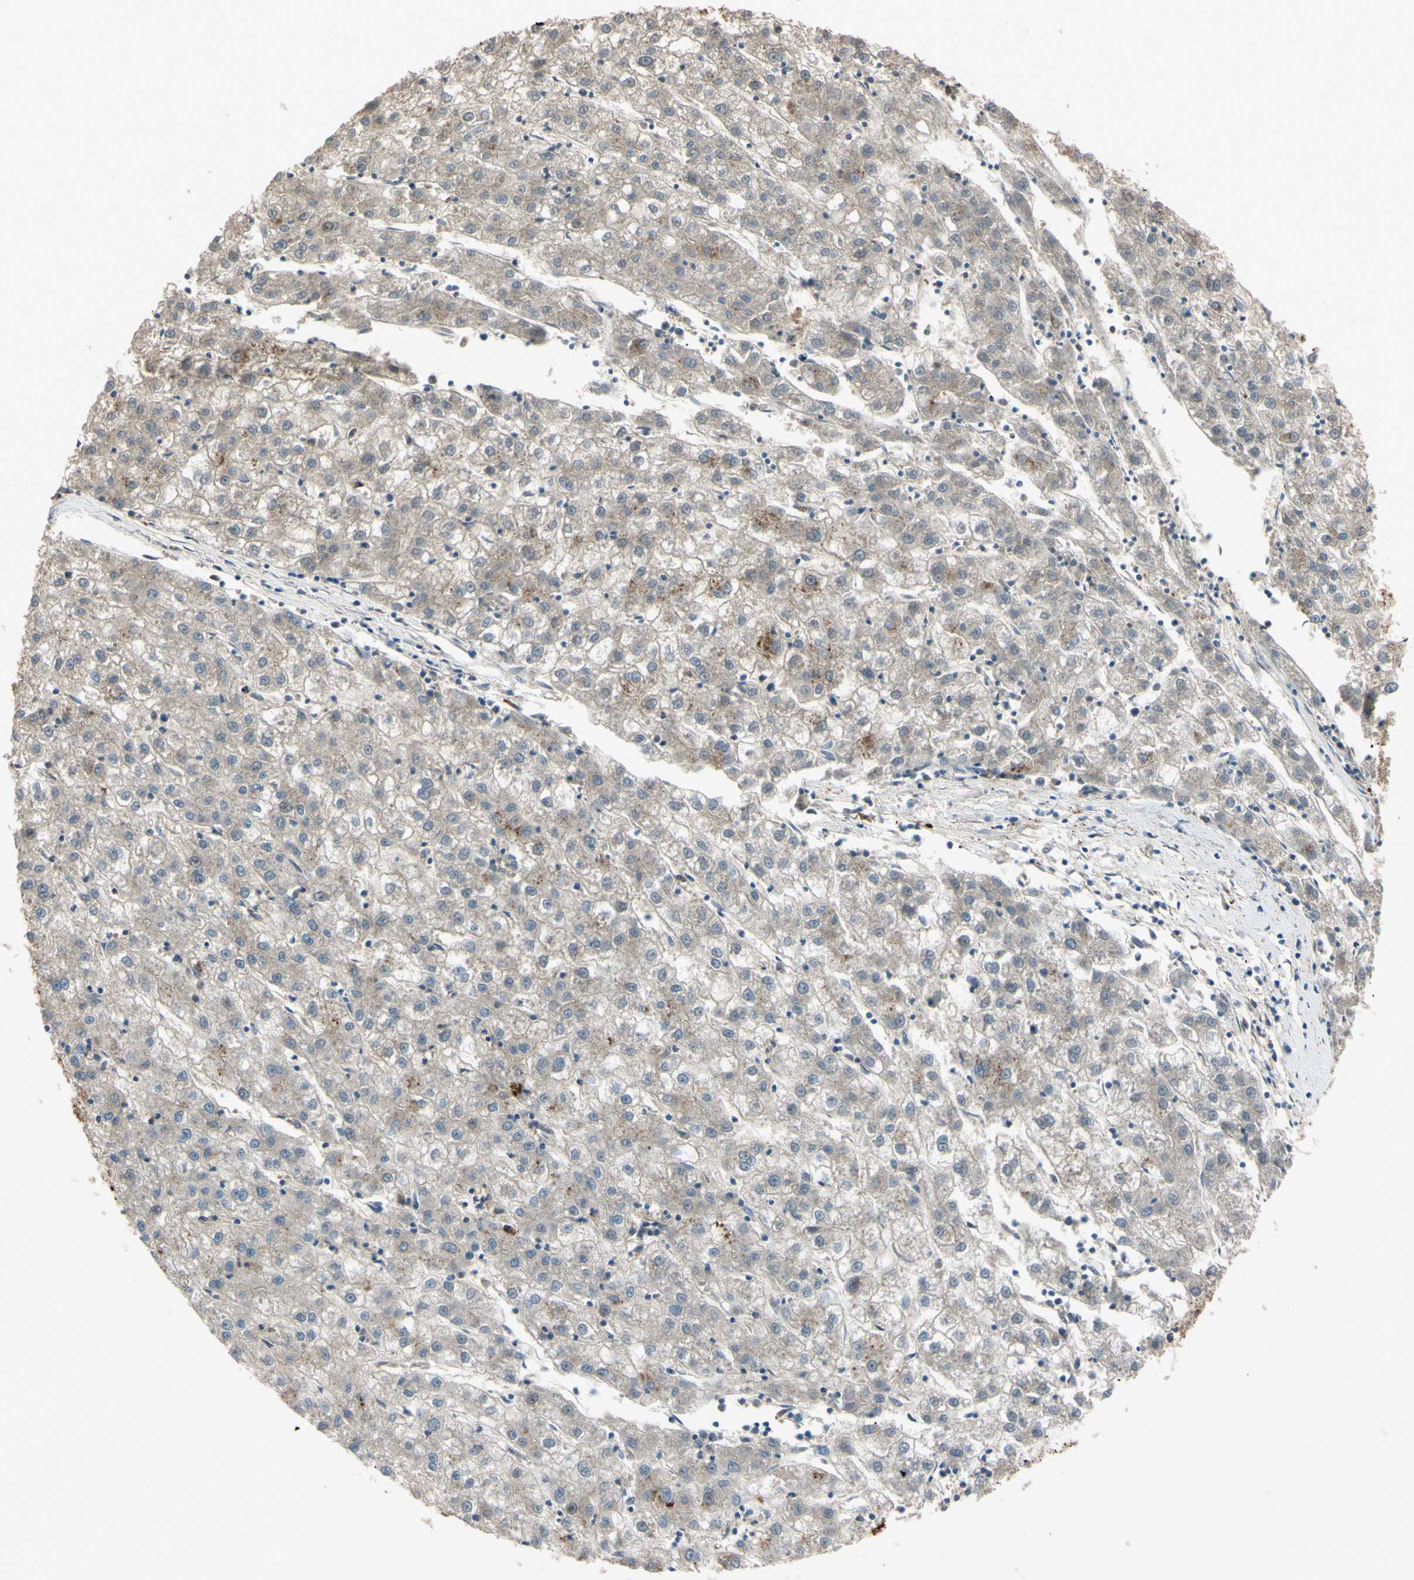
{"staining": {"intensity": "weak", "quantity": "25%-75%", "location": "cytoplasmic/membranous"}, "tissue": "liver cancer", "cell_type": "Tumor cells", "image_type": "cancer", "snomed": [{"axis": "morphology", "description": "Carcinoma, Hepatocellular, NOS"}, {"axis": "topography", "description": "Liver"}], "caption": "Immunohistochemistry (IHC) (DAB) staining of liver hepatocellular carcinoma shows weak cytoplasmic/membranous protein staining in approximately 25%-75% of tumor cells. (Brightfield microscopy of DAB IHC at high magnification).", "gene": "PTPN12", "patient": {"sex": "male", "age": 72}}